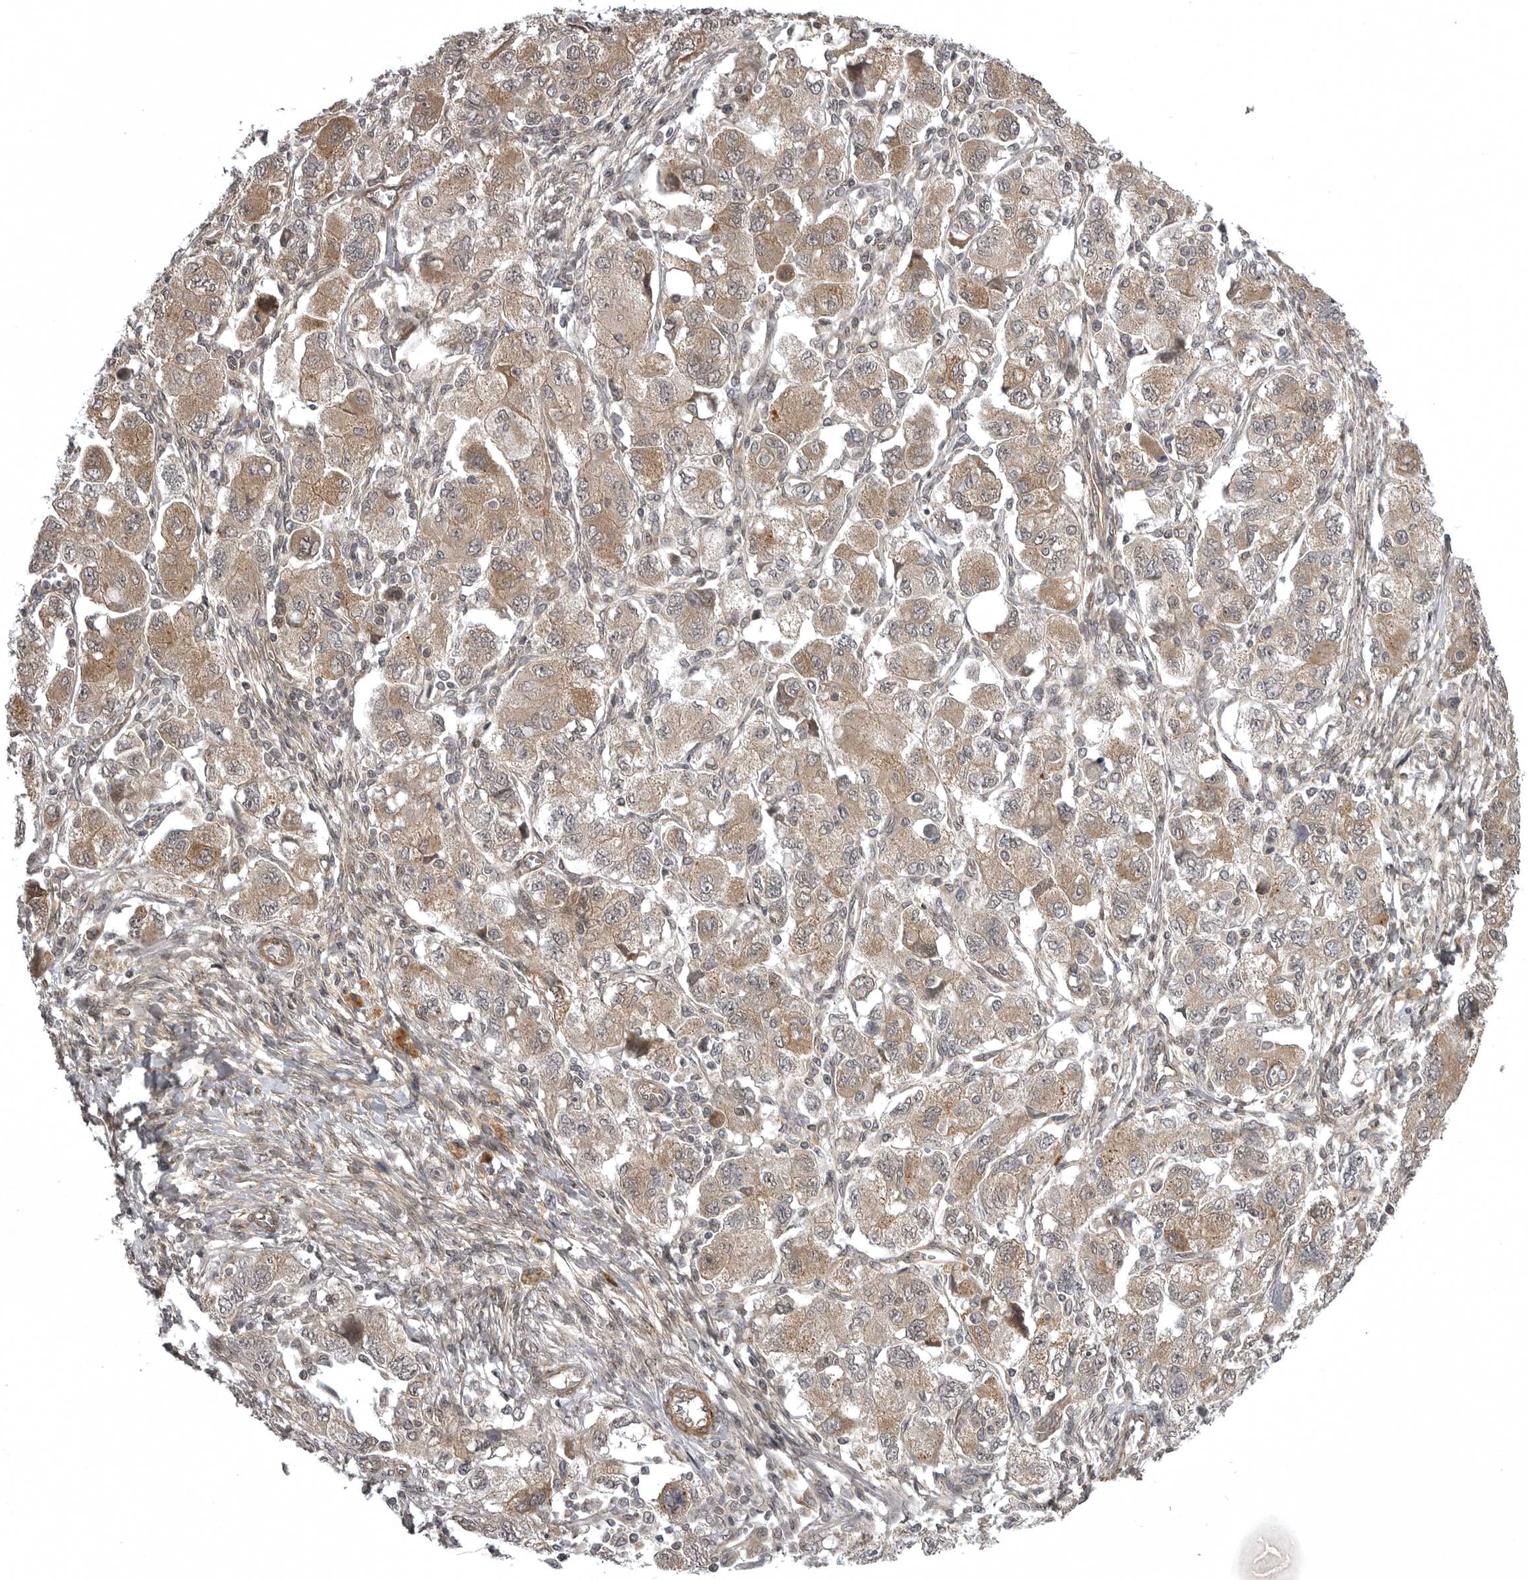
{"staining": {"intensity": "moderate", "quantity": ">75%", "location": "cytoplasmic/membranous"}, "tissue": "ovarian cancer", "cell_type": "Tumor cells", "image_type": "cancer", "snomed": [{"axis": "morphology", "description": "Carcinoma, NOS"}, {"axis": "morphology", "description": "Cystadenocarcinoma, serous, NOS"}, {"axis": "topography", "description": "Ovary"}], "caption": "Protein expression analysis of serous cystadenocarcinoma (ovarian) demonstrates moderate cytoplasmic/membranous staining in about >75% of tumor cells.", "gene": "SNX16", "patient": {"sex": "female", "age": 69}}